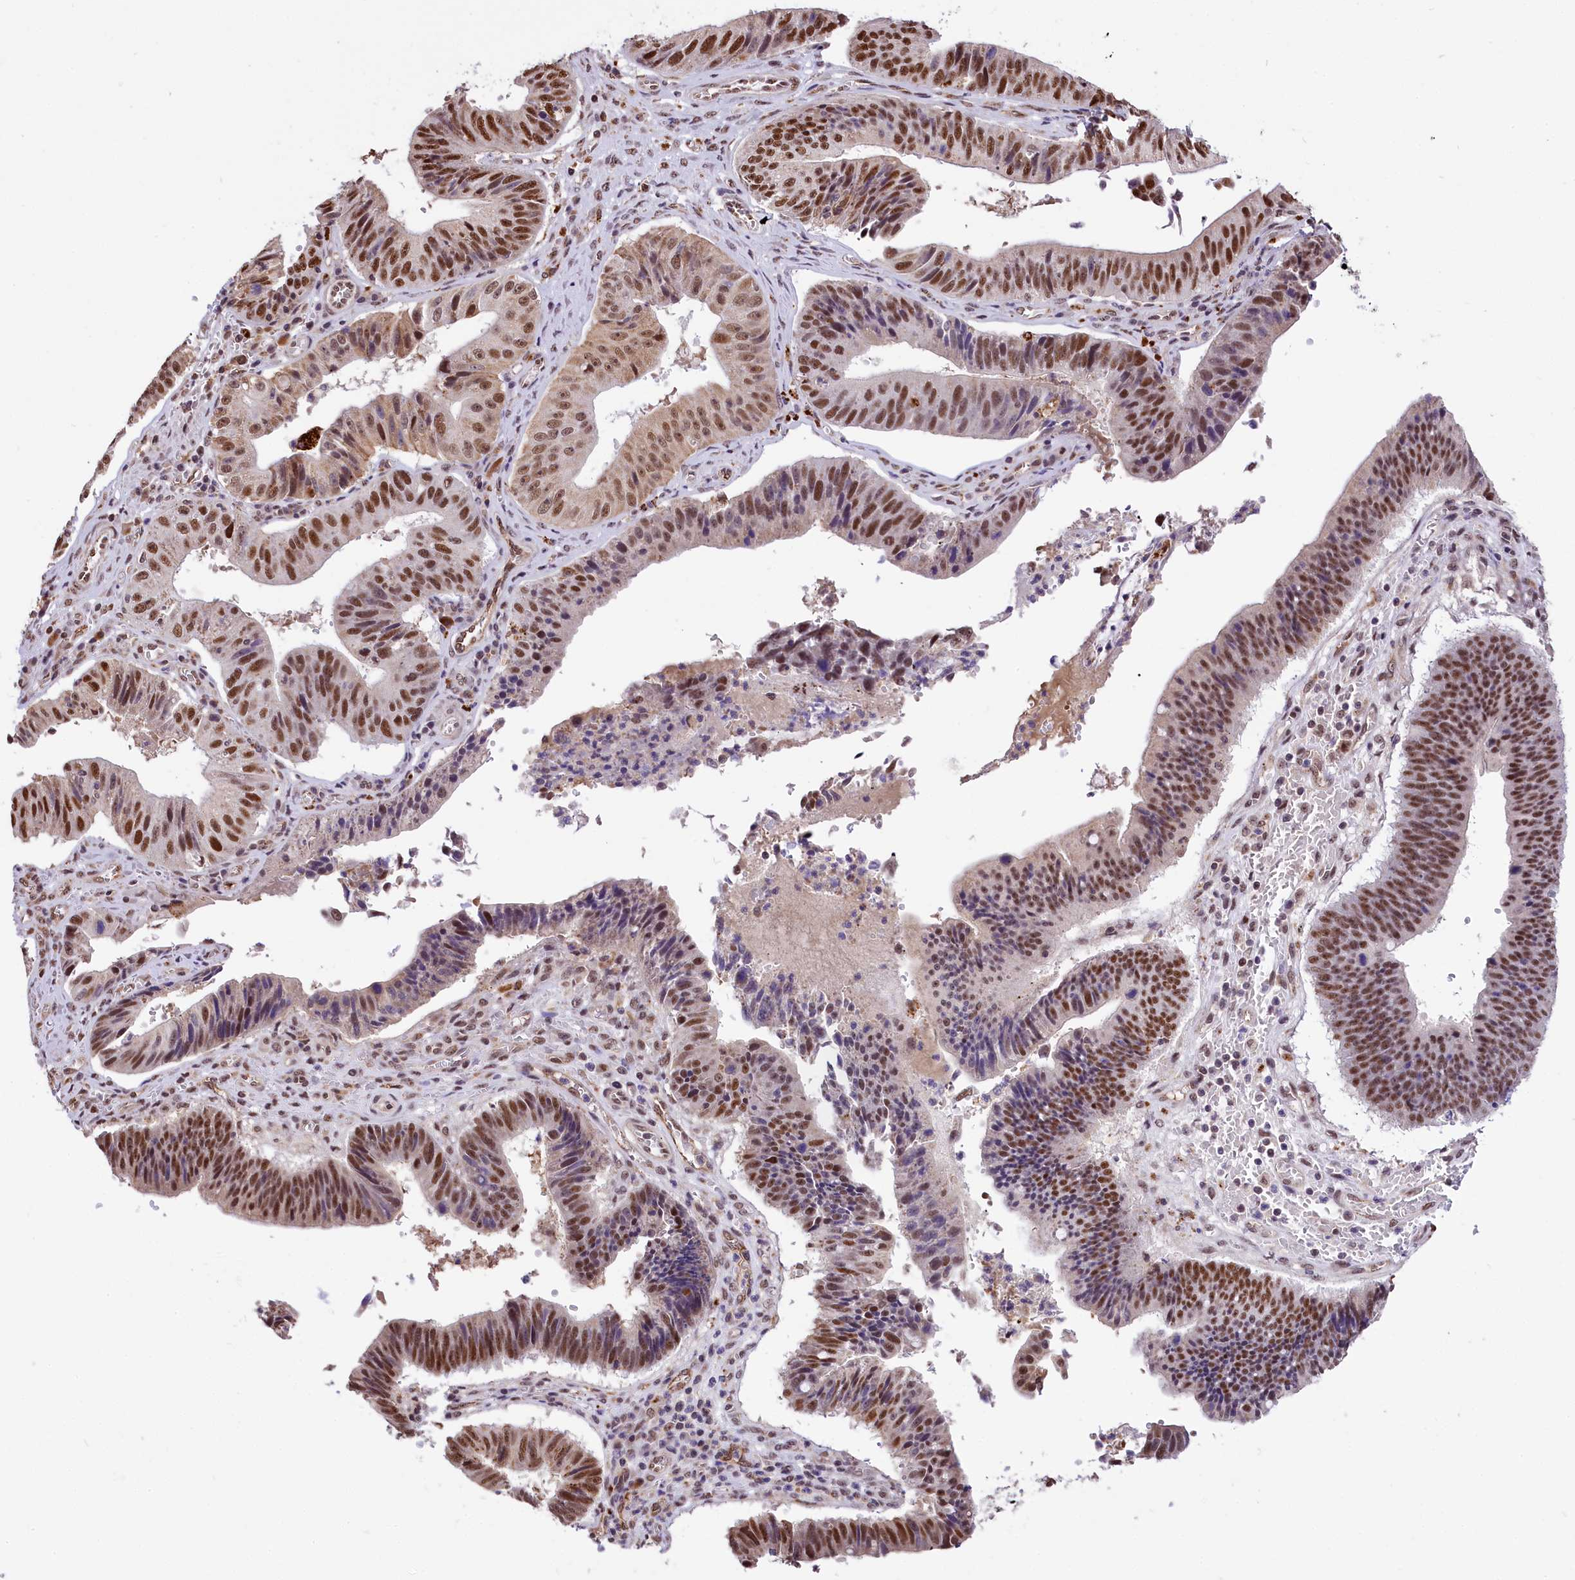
{"staining": {"intensity": "moderate", "quantity": ">75%", "location": "nuclear"}, "tissue": "stomach cancer", "cell_type": "Tumor cells", "image_type": "cancer", "snomed": [{"axis": "morphology", "description": "Adenocarcinoma, NOS"}, {"axis": "topography", "description": "Stomach"}], "caption": "Stomach cancer (adenocarcinoma) tissue shows moderate nuclear staining in approximately >75% of tumor cells", "gene": "MRPL54", "patient": {"sex": "male", "age": 59}}